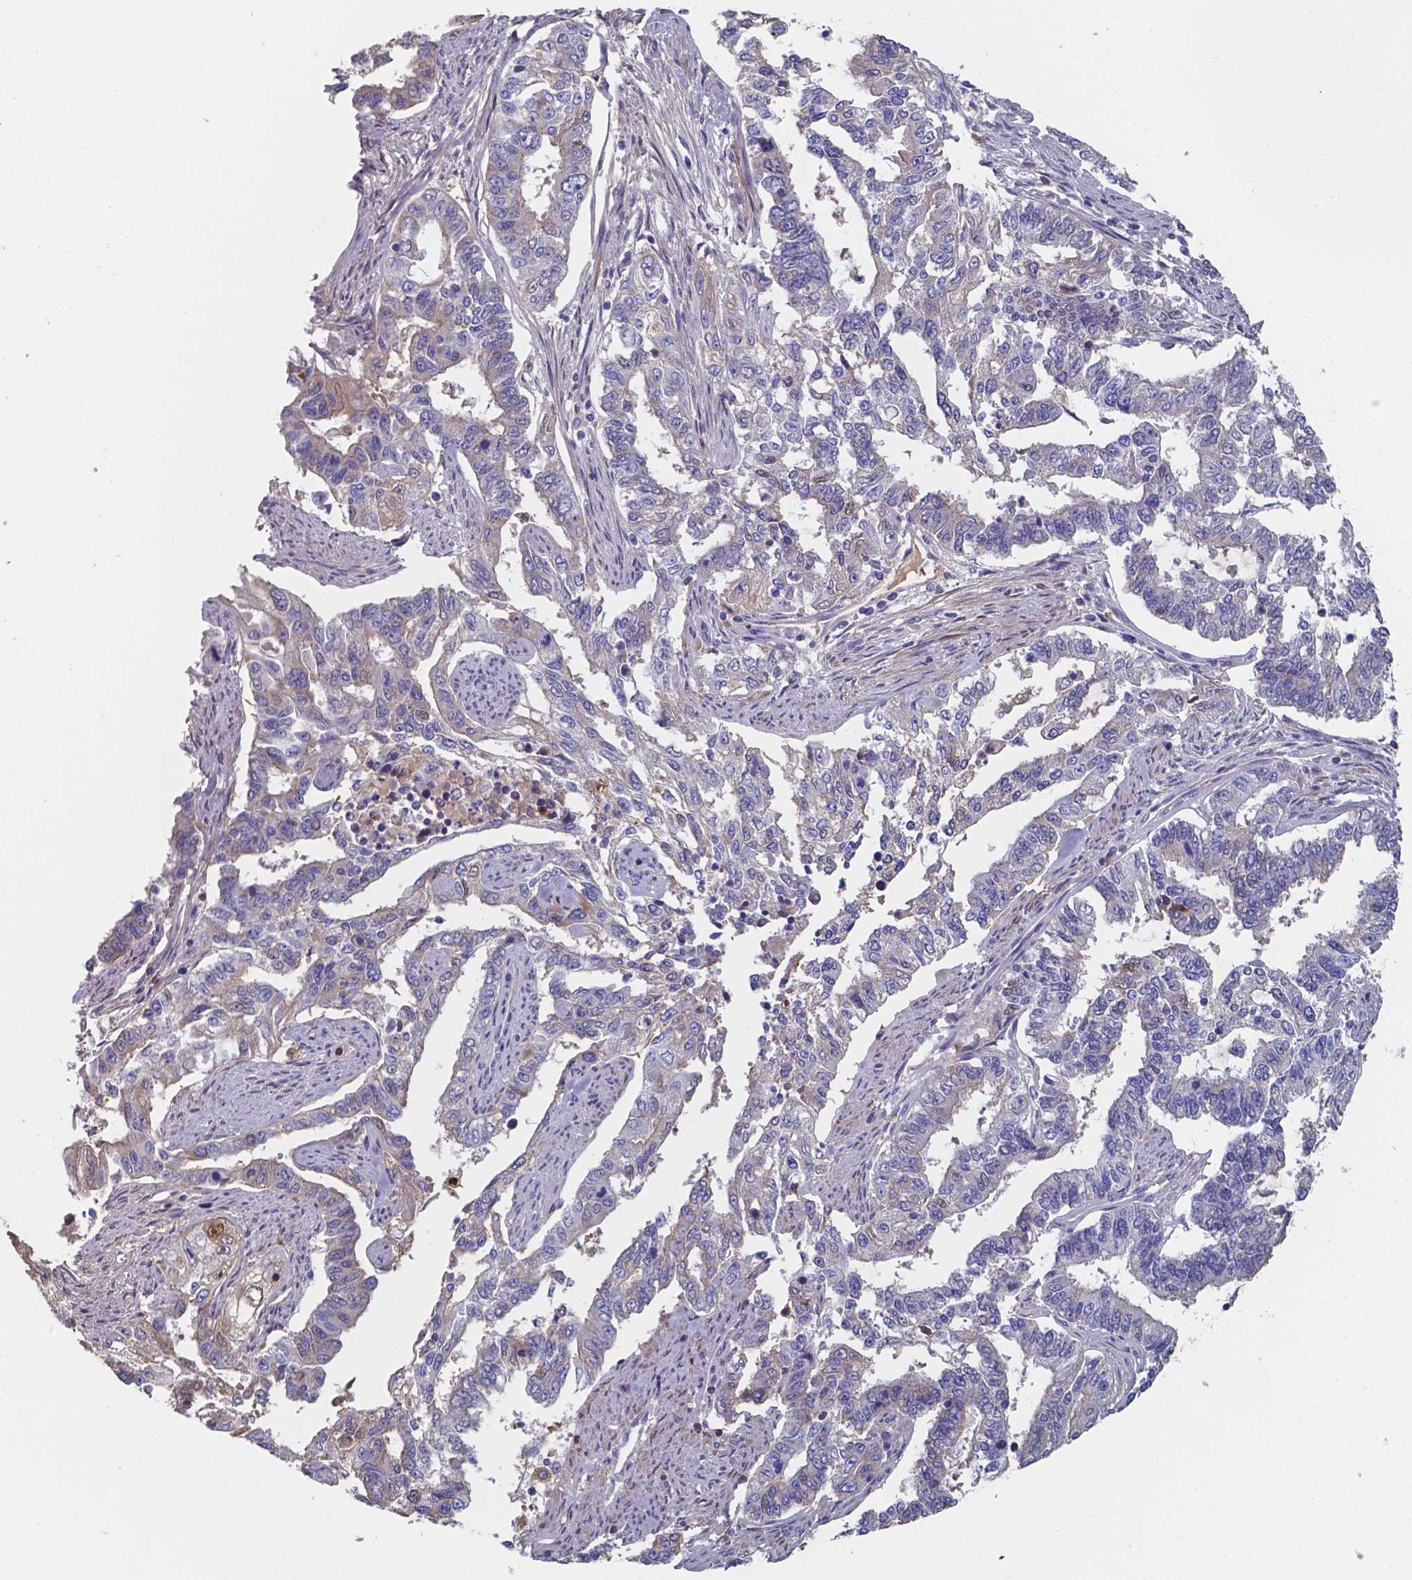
{"staining": {"intensity": "negative", "quantity": "none", "location": "none"}, "tissue": "endometrial cancer", "cell_type": "Tumor cells", "image_type": "cancer", "snomed": [{"axis": "morphology", "description": "Adenocarcinoma, NOS"}, {"axis": "topography", "description": "Uterus"}], "caption": "Immunohistochemistry (IHC) micrograph of neoplastic tissue: adenocarcinoma (endometrial) stained with DAB (3,3'-diaminobenzidine) shows no significant protein staining in tumor cells.", "gene": "BTBD17", "patient": {"sex": "female", "age": 59}}